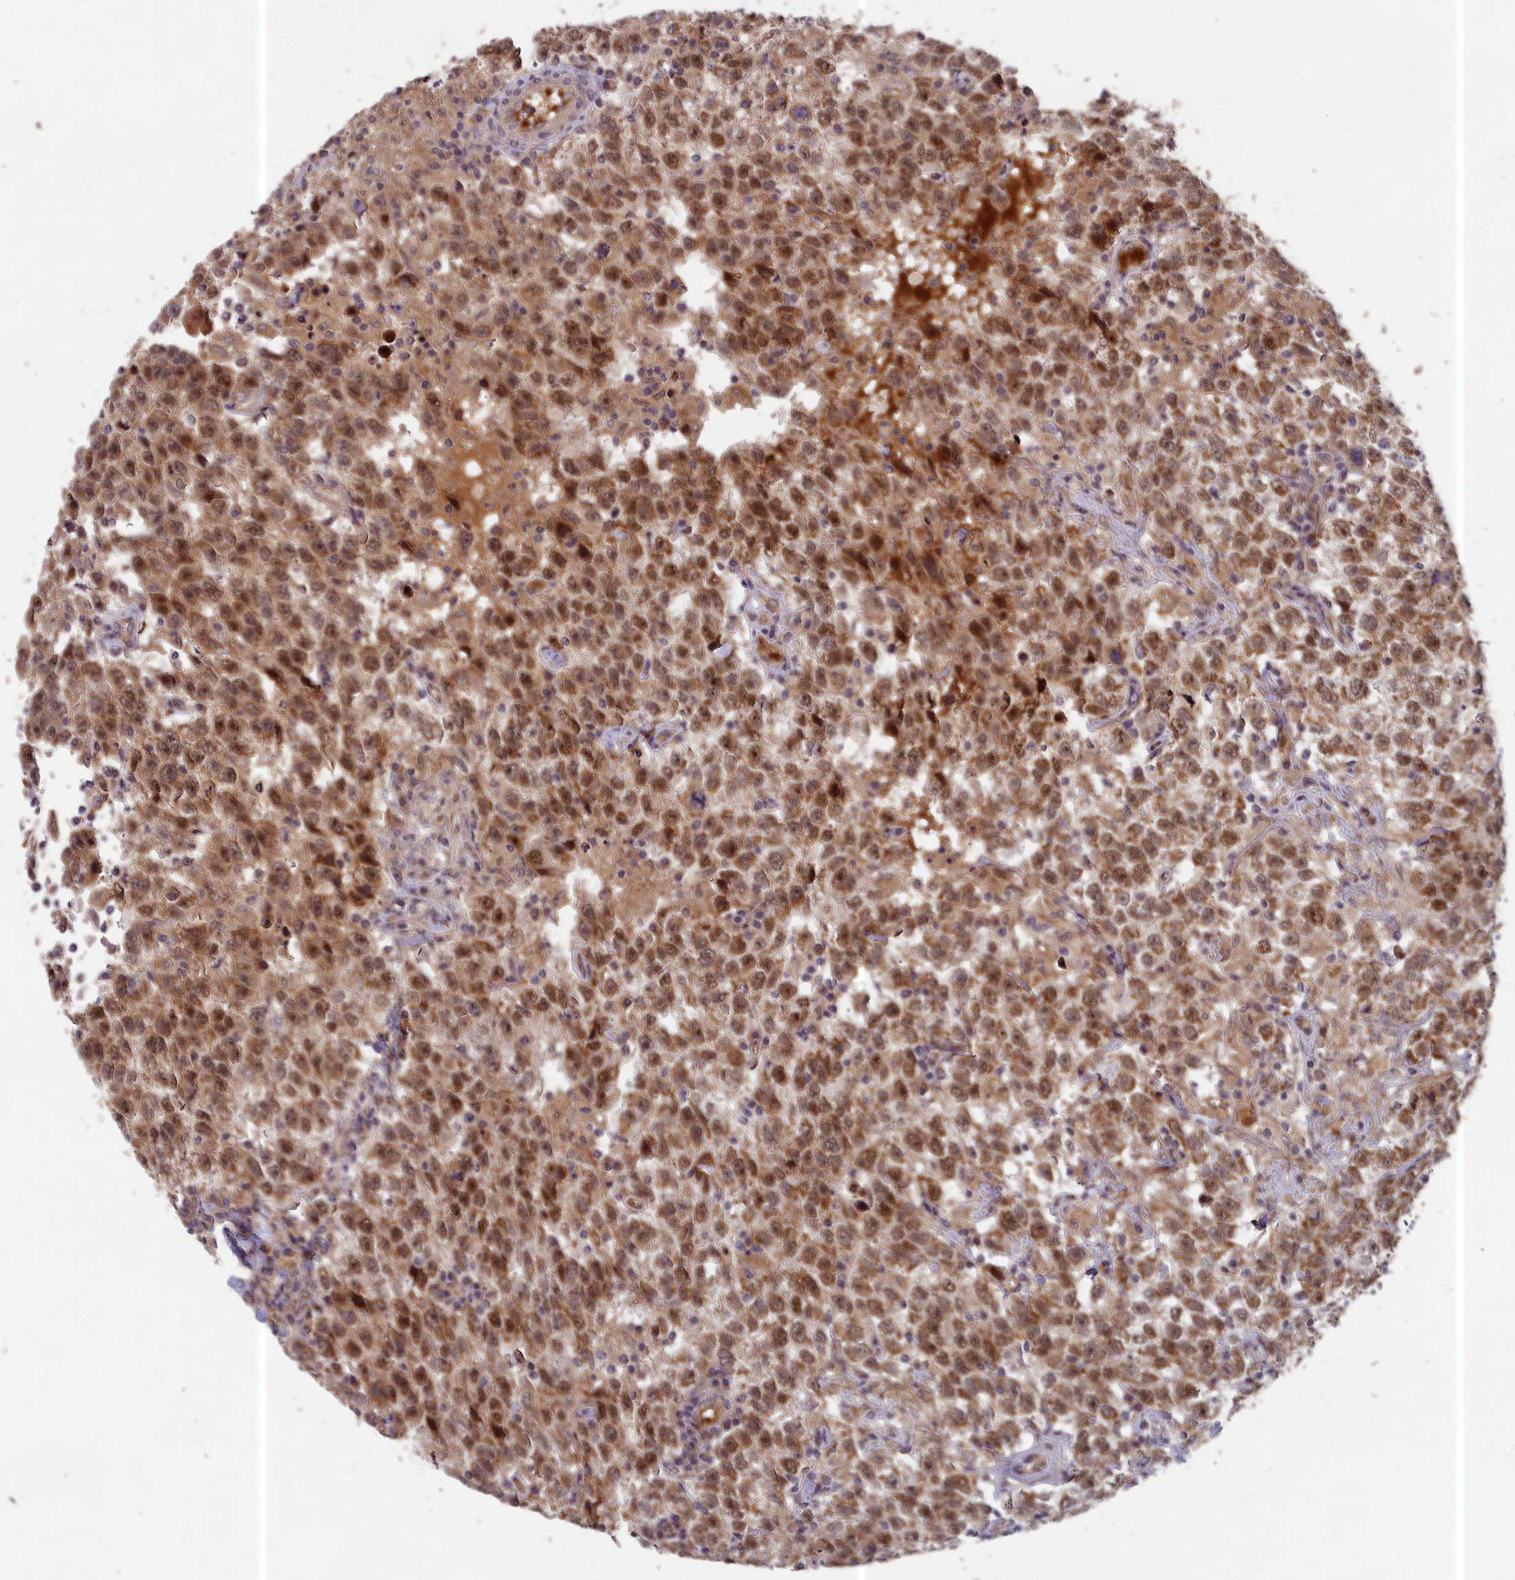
{"staining": {"intensity": "moderate", "quantity": ">75%", "location": "cytoplasmic/membranous,nuclear"}, "tissue": "testis cancer", "cell_type": "Tumor cells", "image_type": "cancer", "snomed": [{"axis": "morphology", "description": "Seminoma, NOS"}, {"axis": "topography", "description": "Testis"}], "caption": "Immunohistochemical staining of human testis cancer reveals medium levels of moderate cytoplasmic/membranous and nuclear expression in approximately >75% of tumor cells. Immunohistochemistry (ihc) stains the protein of interest in brown and the nuclei are stained blue.", "gene": "EARS2", "patient": {"sex": "male", "age": 41}}